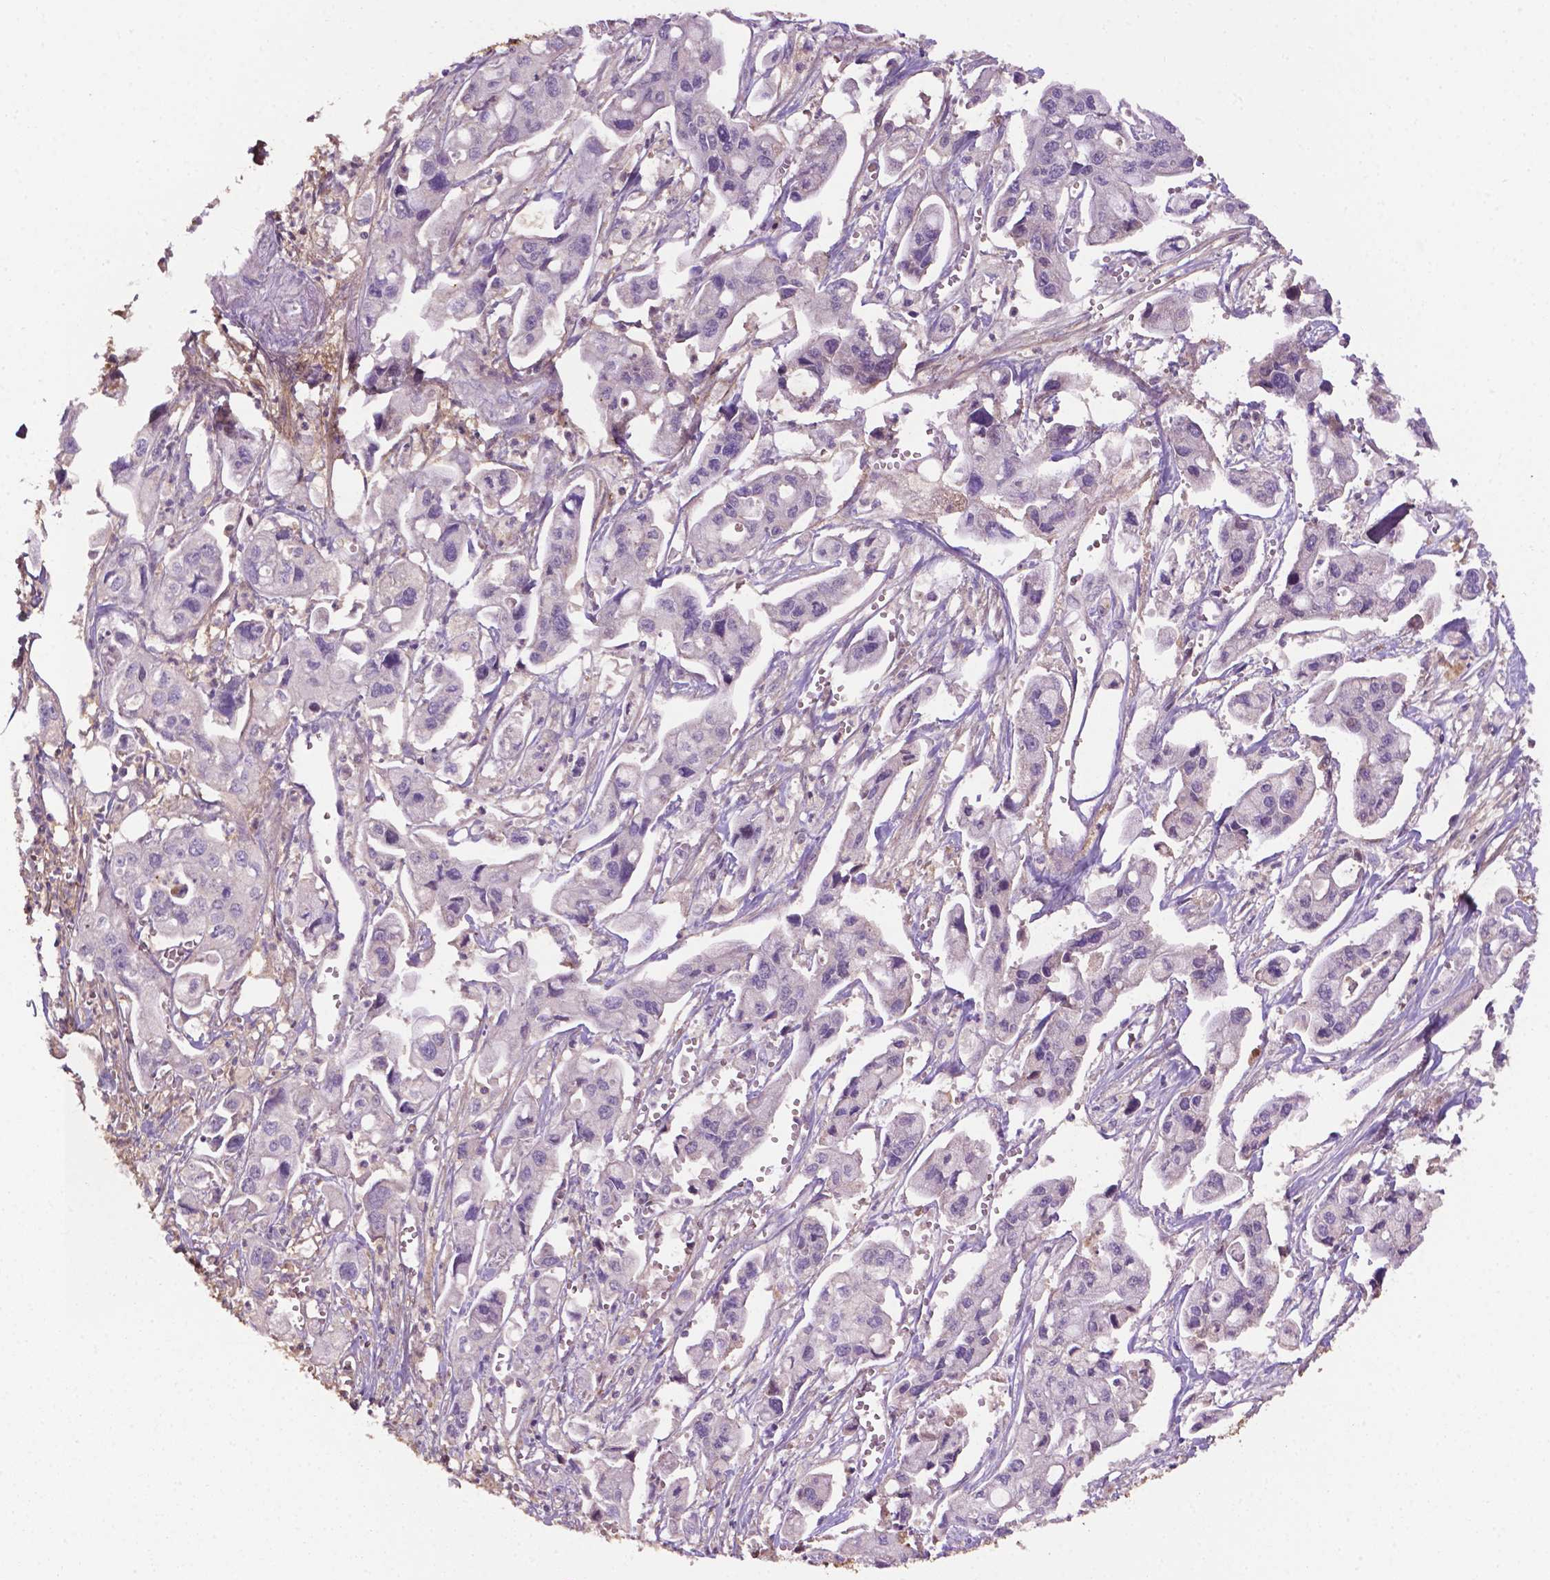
{"staining": {"intensity": "negative", "quantity": "none", "location": "none"}, "tissue": "pancreatic cancer", "cell_type": "Tumor cells", "image_type": "cancer", "snomed": [{"axis": "morphology", "description": "Adenocarcinoma, NOS"}, {"axis": "topography", "description": "Pancreas"}], "caption": "Tumor cells show no significant protein expression in pancreatic cancer.", "gene": "FBLN1", "patient": {"sex": "male", "age": 70}}